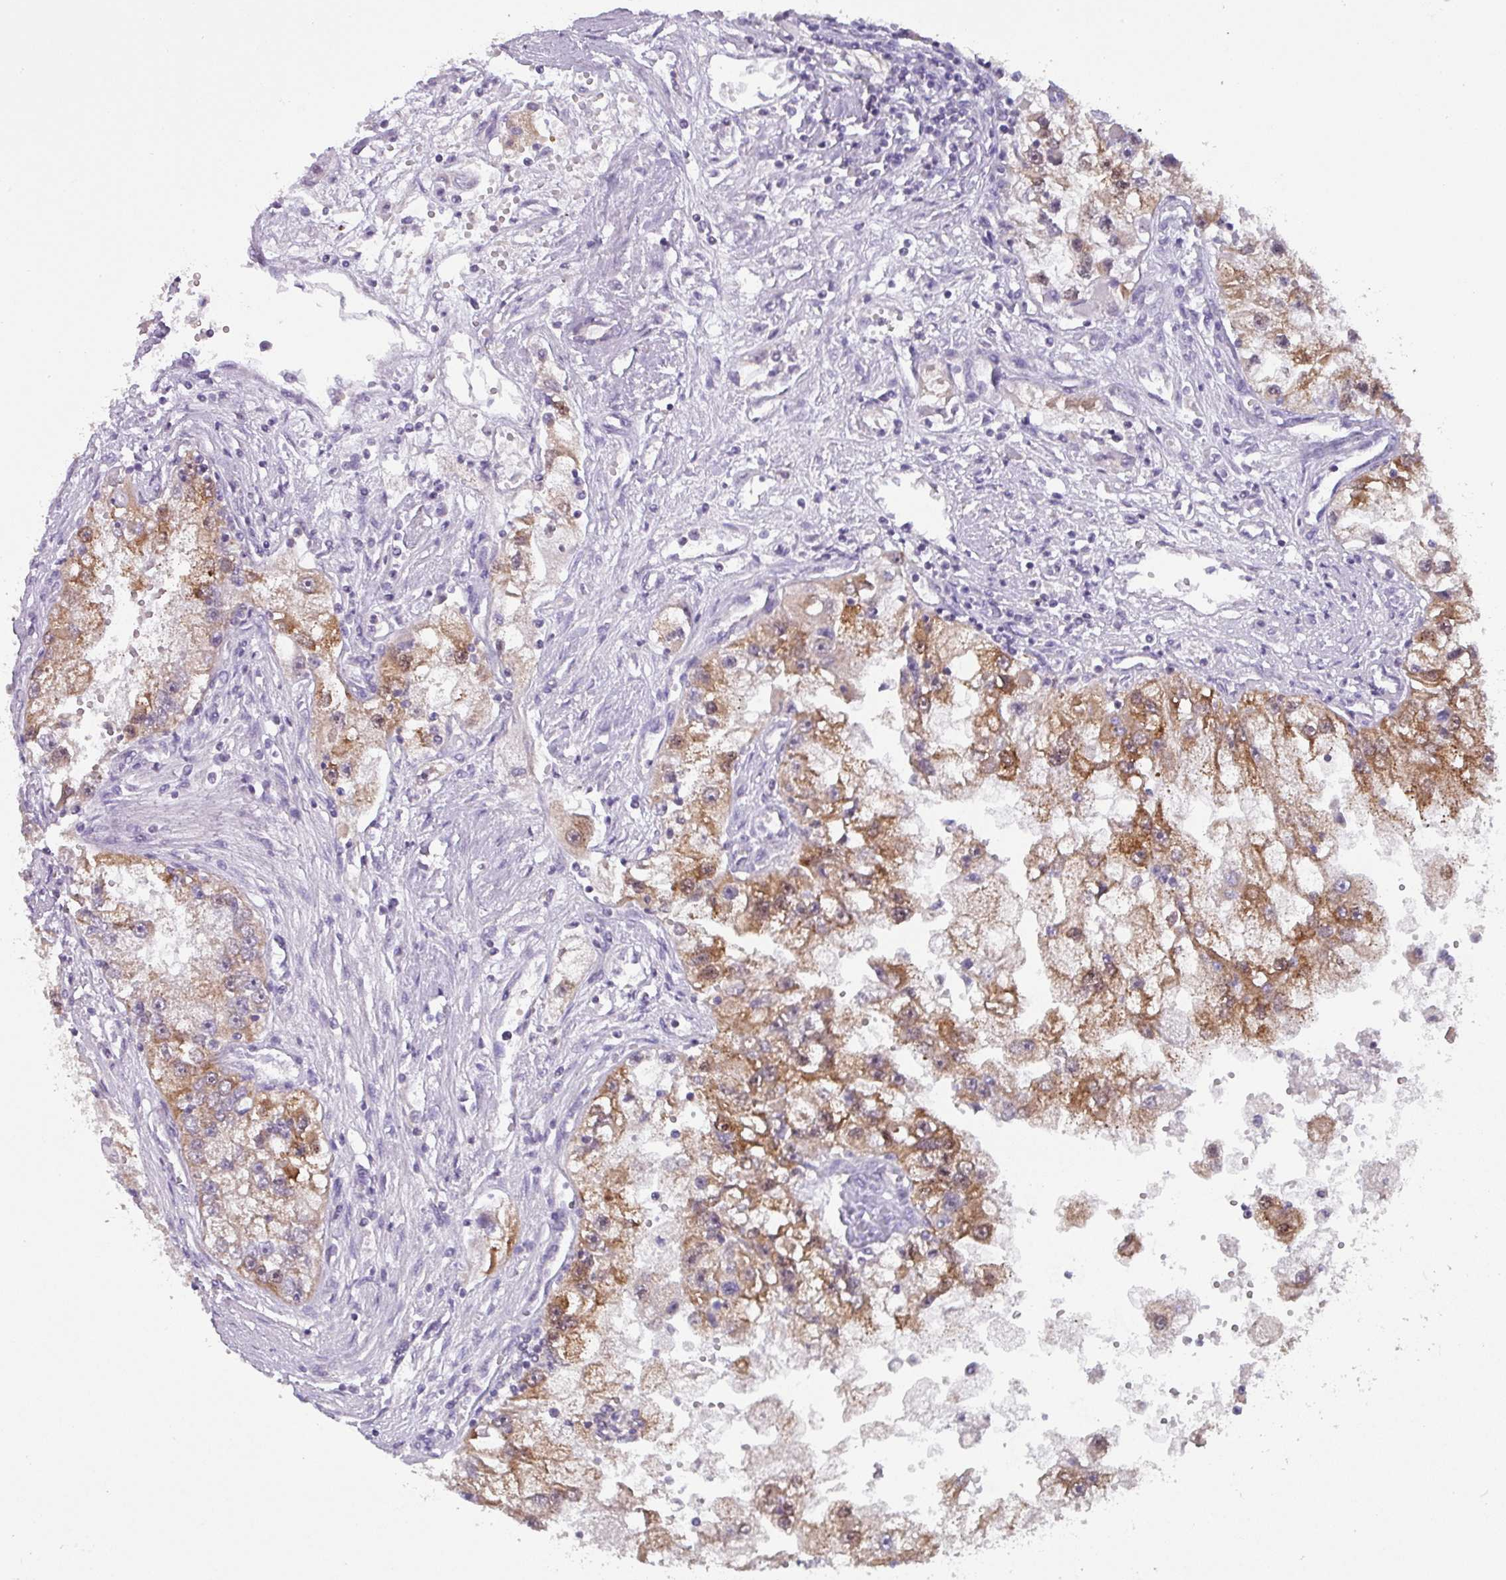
{"staining": {"intensity": "moderate", "quantity": ">75%", "location": "cytoplasmic/membranous"}, "tissue": "renal cancer", "cell_type": "Tumor cells", "image_type": "cancer", "snomed": [{"axis": "morphology", "description": "Adenocarcinoma, NOS"}, {"axis": "topography", "description": "Kidney"}], "caption": "Moderate cytoplasmic/membranous expression for a protein is identified in about >75% of tumor cells of renal cancer (adenocarcinoma) using immunohistochemistry (IHC).", "gene": "DCAF12L2", "patient": {"sex": "male", "age": 63}}